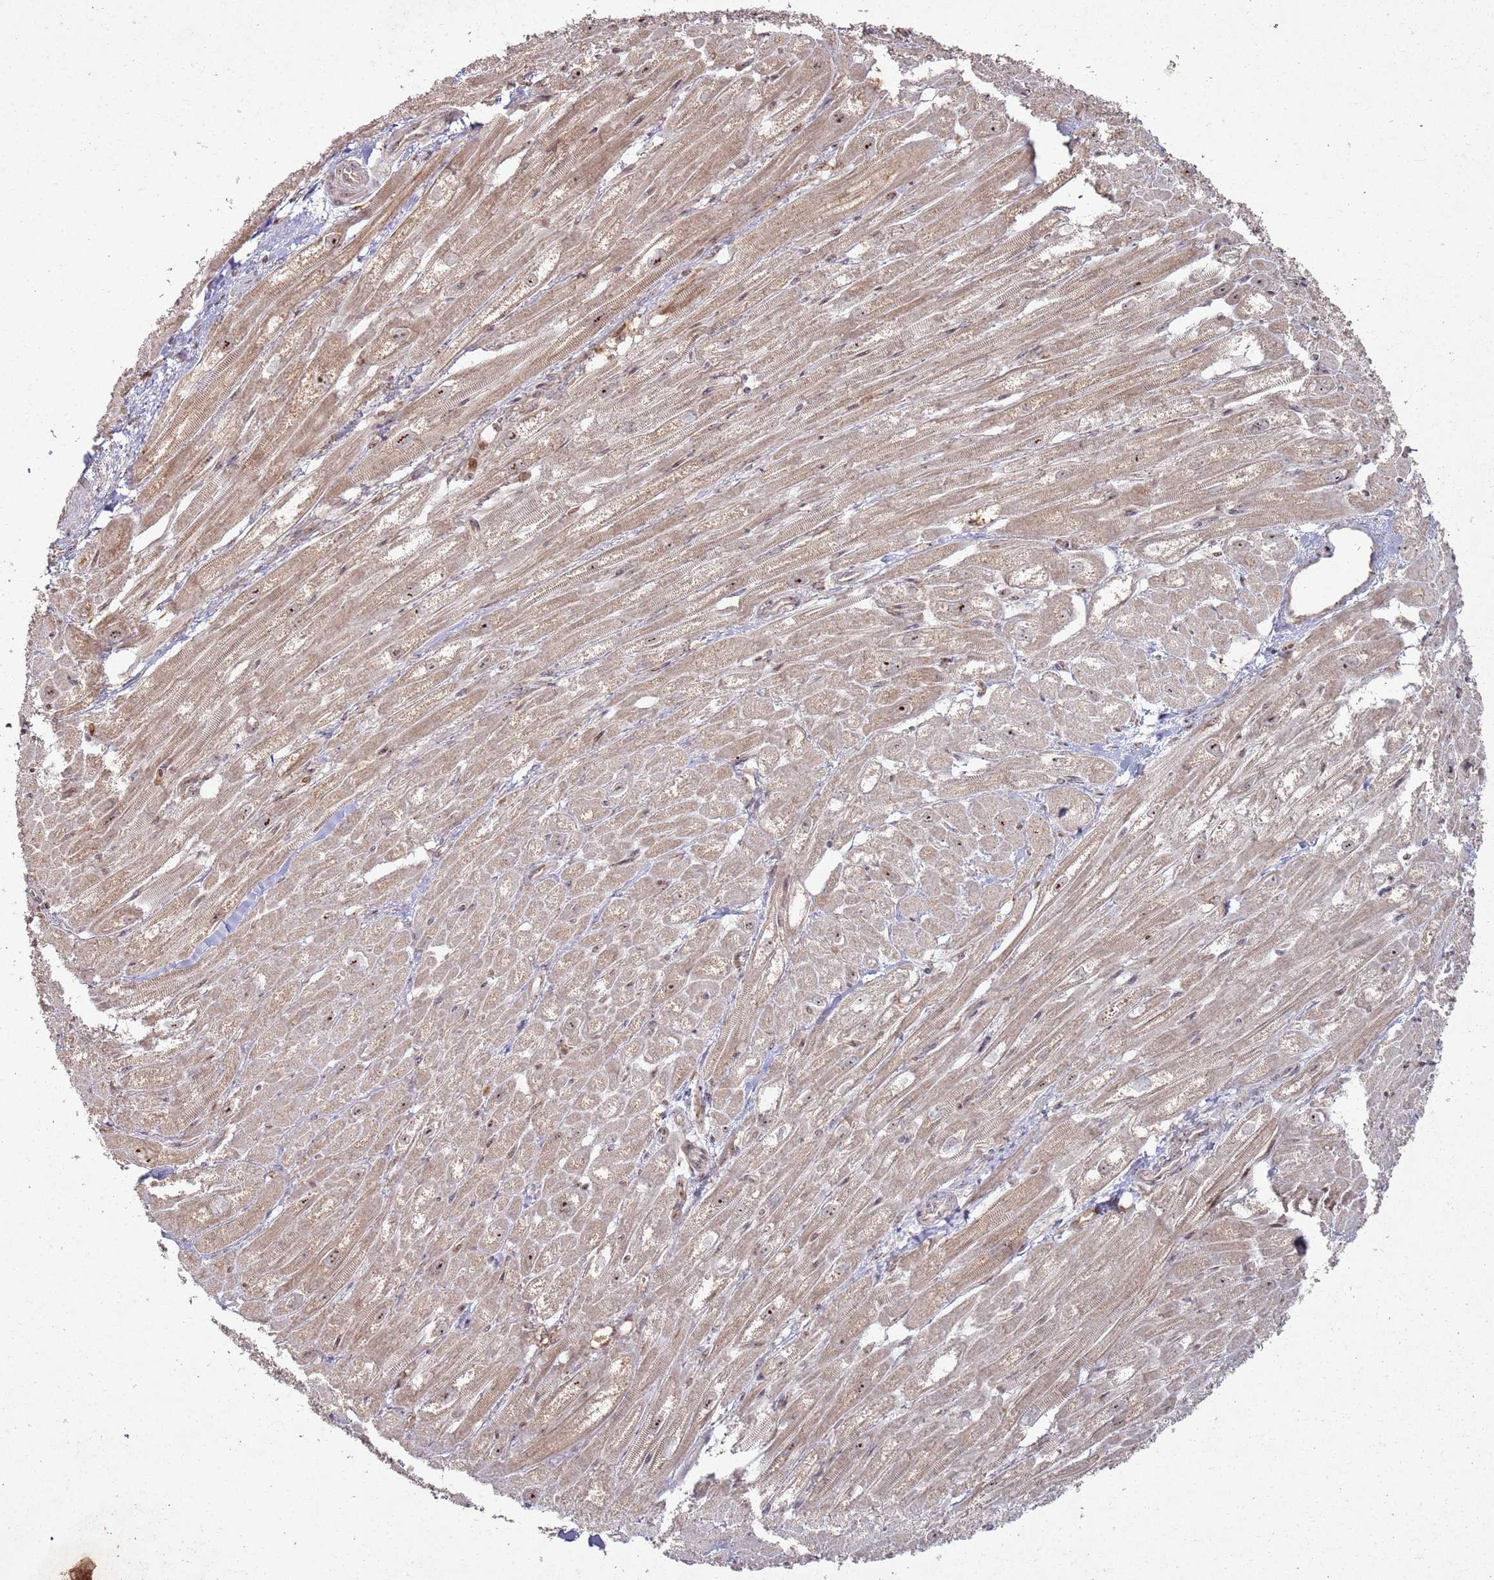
{"staining": {"intensity": "moderate", "quantity": ">75%", "location": "cytoplasmic/membranous"}, "tissue": "heart muscle", "cell_type": "Cardiomyocytes", "image_type": "normal", "snomed": [{"axis": "morphology", "description": "Normal tissue, NOS"}, {"axis": "topography", "description": "Heart"}], "caption": "Heart muscle stained for a protein displays moderate cytoplasmic/membranous positivity in cardiomyocytes. (DAB (3,3'-diaminobenzidine) IHC with brightfield microscopy, high magnification).", "gene": "UTP11", "patient": {"sex": "male", "age": 50}}